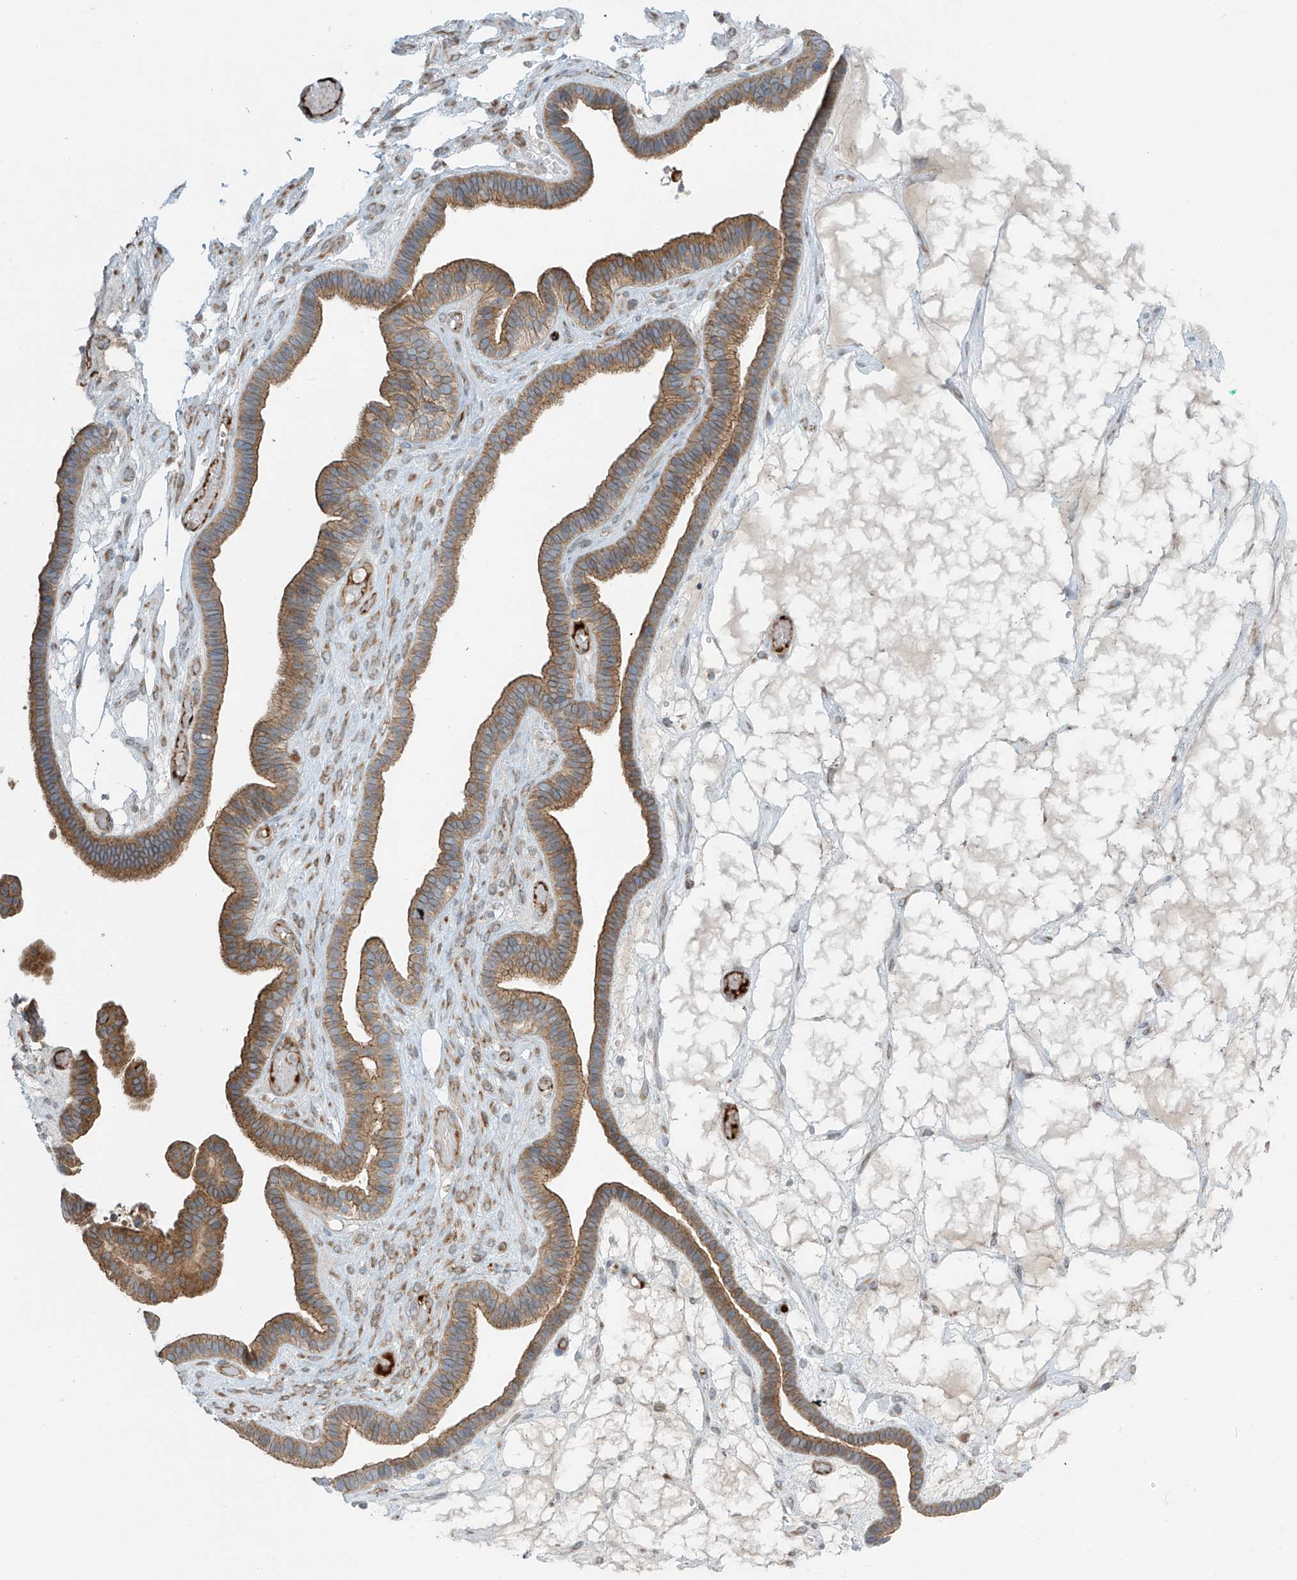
{"staining": {"intensity": "moderate", "quantity": ">75%", "location": "cytoplasmic/membranous"}, "tissue": "ovarian cancer", "cell_type": "Tumor cells", "image_type": "cancer", "snomed": [{"axis": "morphology", "description": "Cystadenocarcinoma, serous, NOS"}, {"axis": "topography", "description": "Ovary"}], "caption": "This is a micrograph of IHC staining of ovarian cancer, which shows moderate expression in the cytoplasmic/membranous of tumor cells.", "gene": "LZTS3", "patient": {"sex": "female", "age": 56}}